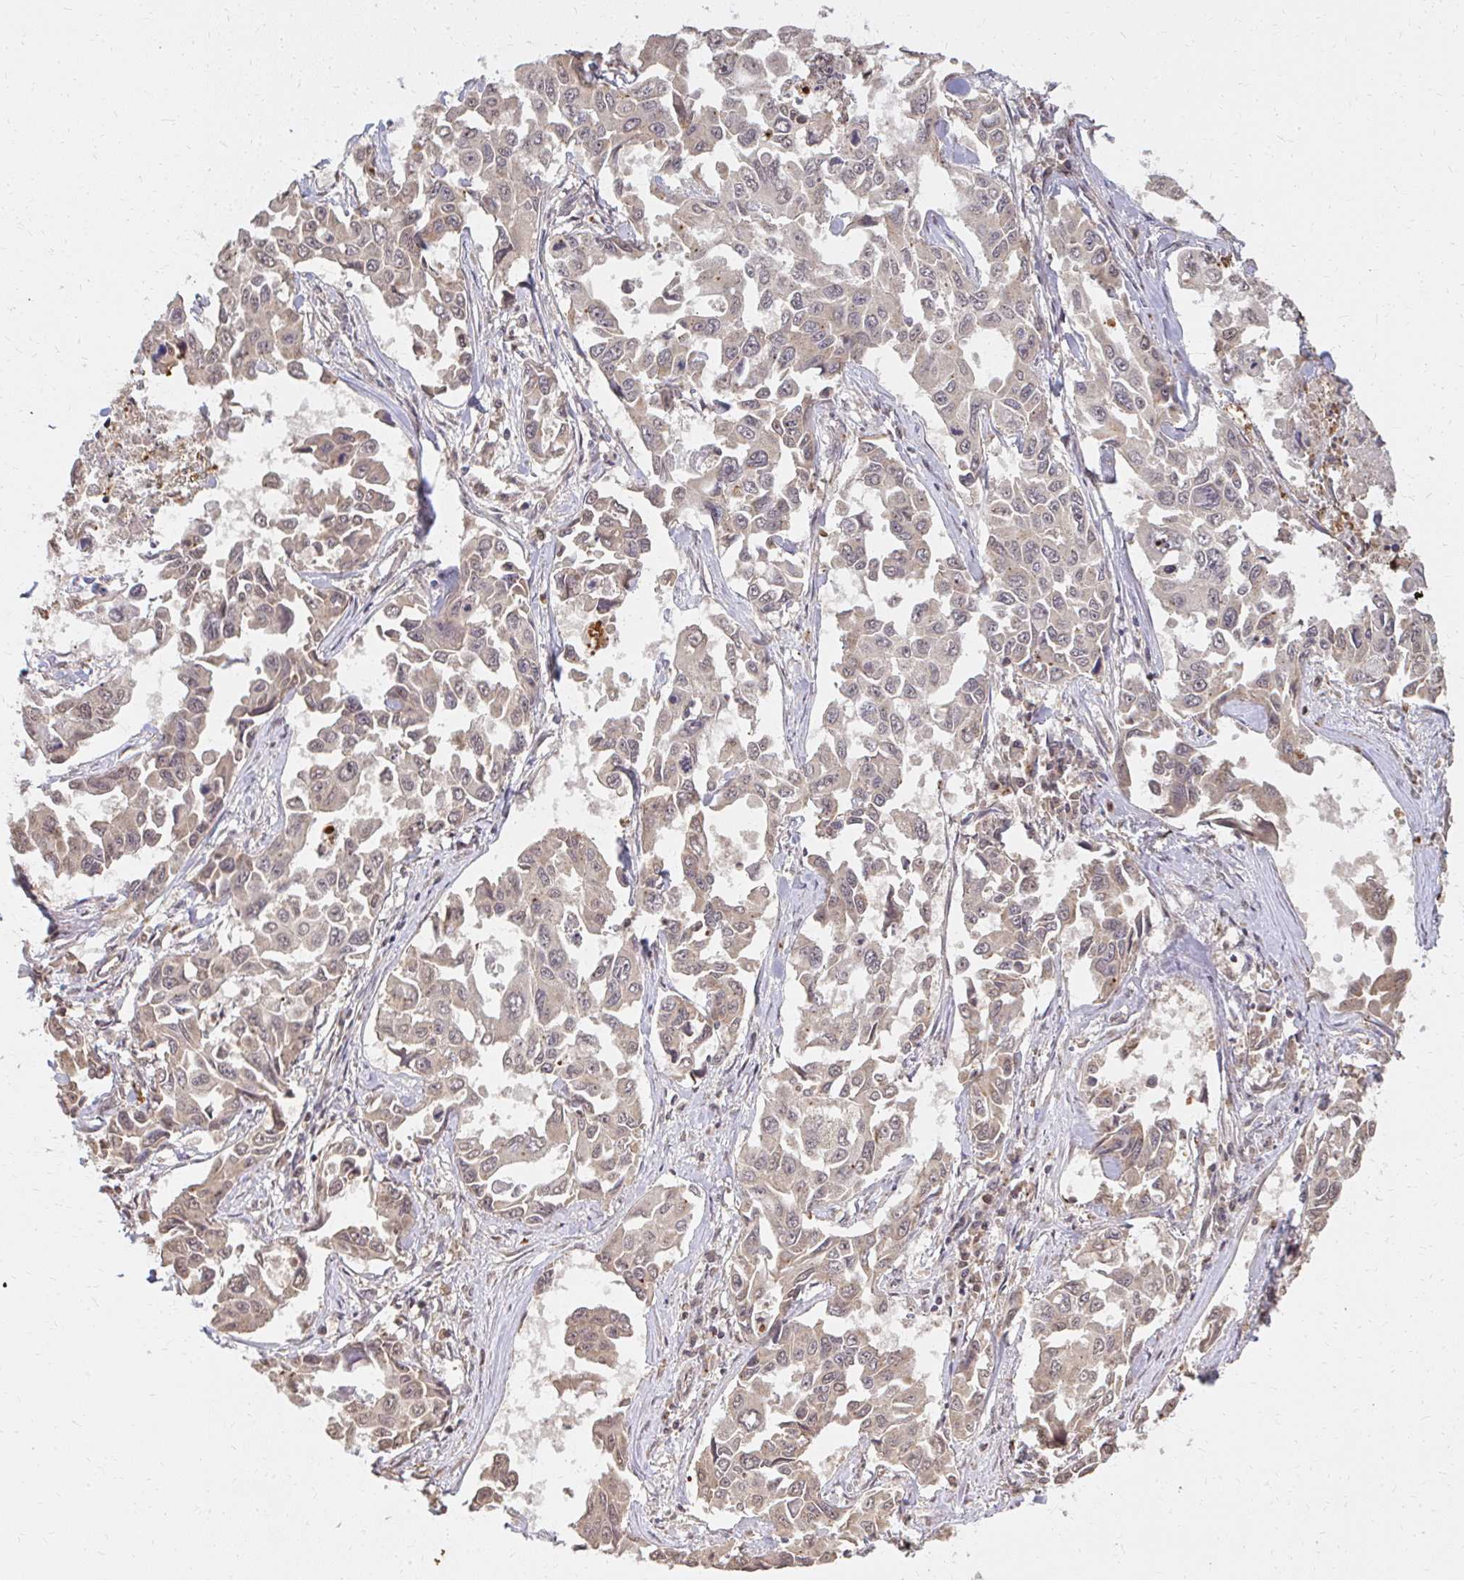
{"staining": {"intensity": "weak", "quantity": "<25%", "location": "cytoplasmic/membranous,nuclear"}, "tissue": "lung cancer", "cell_type": "Tumor cells", "image_type": "cancer", "snomed": [{"axis": "morphology", "description": "Adenocarcinoma, NOS"}, {"axis": "topography", "description": "Lung"}], "caption": "A histopathology image of human lung cancer is negative for staining in tumor cells.", "gene": "LARS2", "patient": {"sex": "male", "age": 64}}